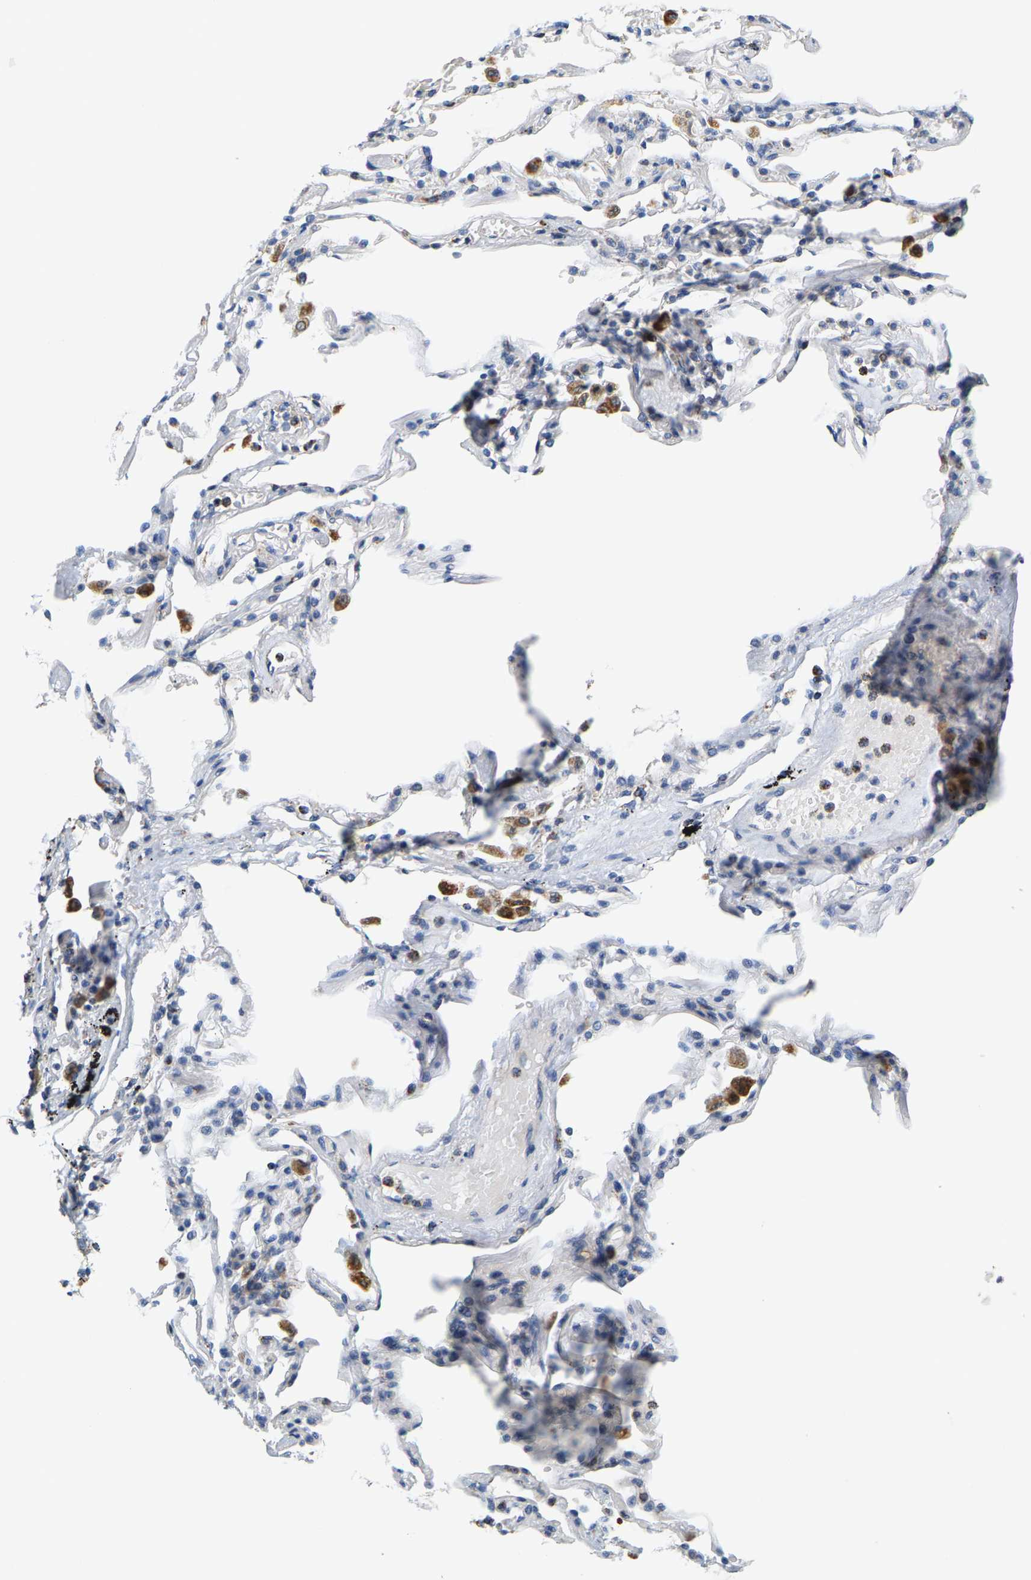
{"staining": {"intensity": "negative", "quantity": "none", "location": "none"}, "tissue": "adipose tissue", "cell_type": "Adipocytes", "image_type": "normal", "snomed": [{"axis": "morphology", "description": "Normal tissue, NOS"}, {"axis": "topography", "description": "Cartilage tissue"}, {"axis": "topography", "description": "Lung"}], "caption": "The immunohistochemistry micrograph has no significant positivity in adipocytes of adipose tissue. The staining was performed using DAB (3,3'-diaminobenzidine) to visualize the protein expression in brown, while the nuclei were stained in blue with hematoxylin (Magnification: 20x).", "gene": "SHMT2", "patient": {"sex": "female", "age": 77}}